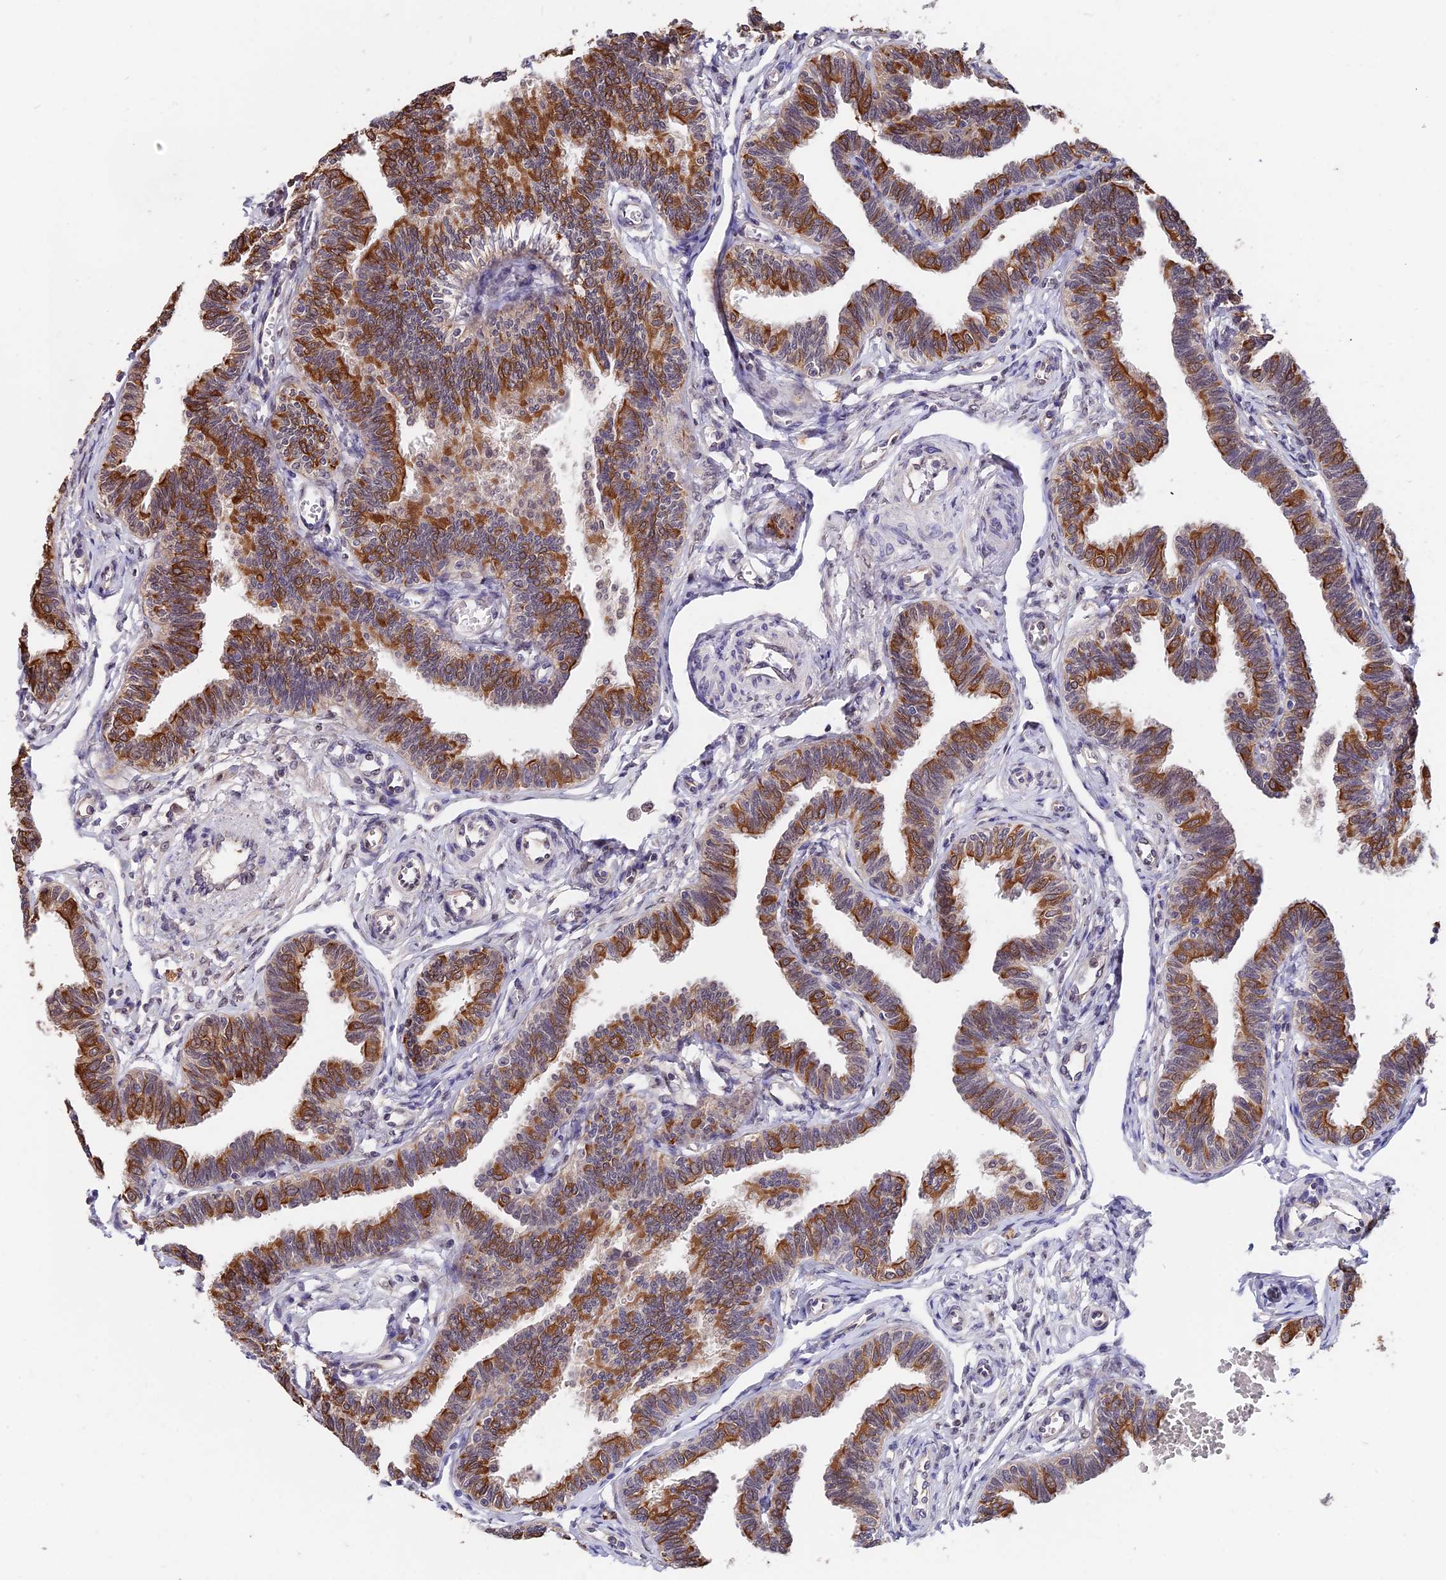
{"staining": {"intensity": "moderate", "quantity": ">75%", "location": "cytoplasmic/membranous"}, "tissue": "fallopian tube", "cell_type": "Glandular cells", "image_type": "normal", "snomed": [{"axis": "morphology", "description": "Normal tissue, NOS"}, {"axis": "topography", "description": "Fallopian tube"}, {"axis": "topography", "description": "Ovary"}], "caption": "IHC photomicrograph of normal human fallopian tube stained for a protein (brown), which reveals medium levels of moderate cytoplasmic/membranous expression in approximately >75% of glandular cells.", "gene": "INPP4A", "patient": {"sex": "female", "age": 23}}